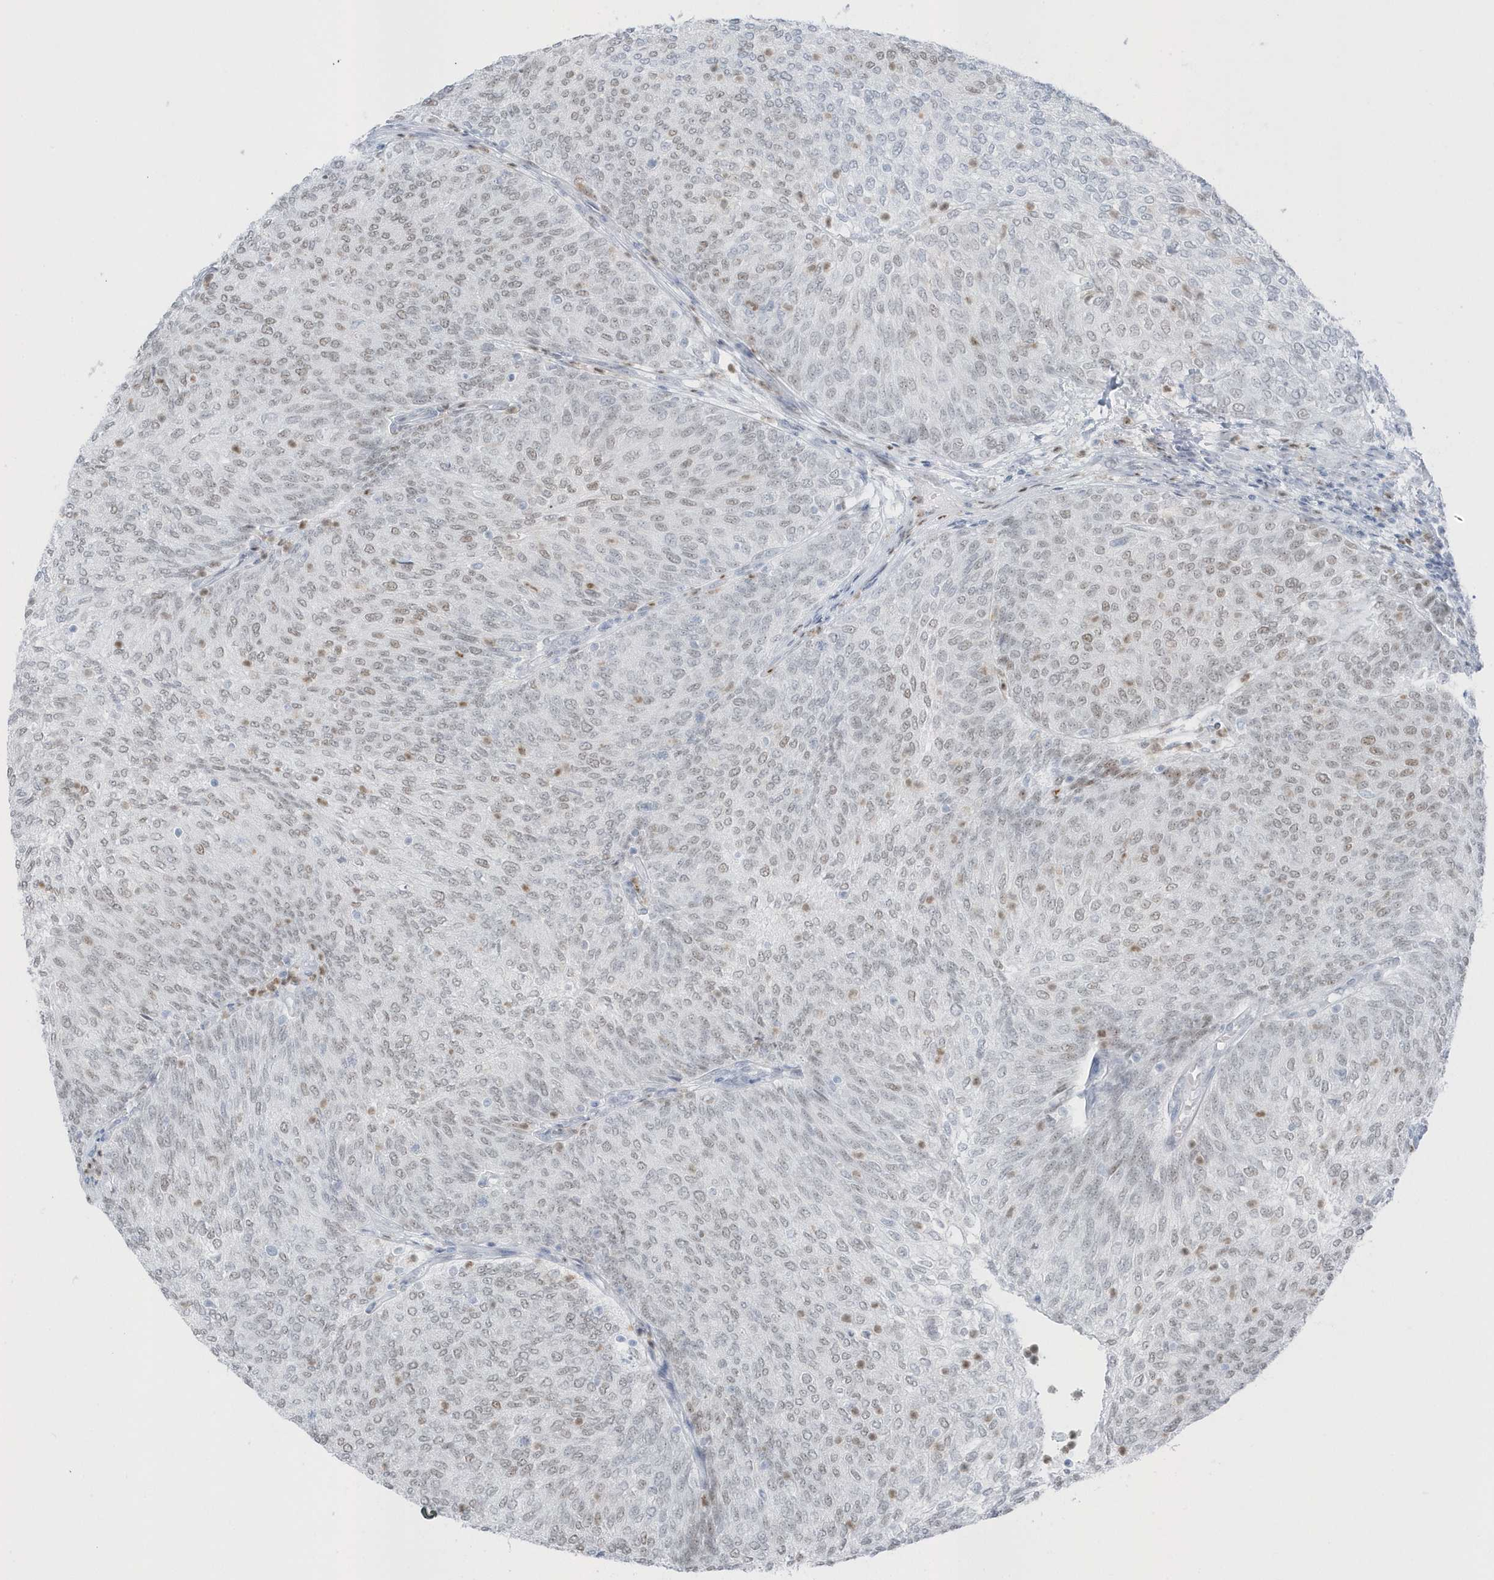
{"staining": {"intensity": "moderate", "quantity": "<25%", "location": "nuclear"}, "tissue": "urothelial cancer", "cell_type": "Tumor cells", "image_type": "cancer", "snomed": [{"axis": "morphology", "description": "Urothelial carcinoma, Low grade"}, {"axis": "topography", "description": "Urinary bladder"}], "caption": "A photomicrograph showing moderate nuclear positivity in about <25% of tumor cells in urothelial cancer, as visualized by brown immunohistochemical staining.", "gene": "SMIM34", "patient": {"sex": "female", "age": 79}}